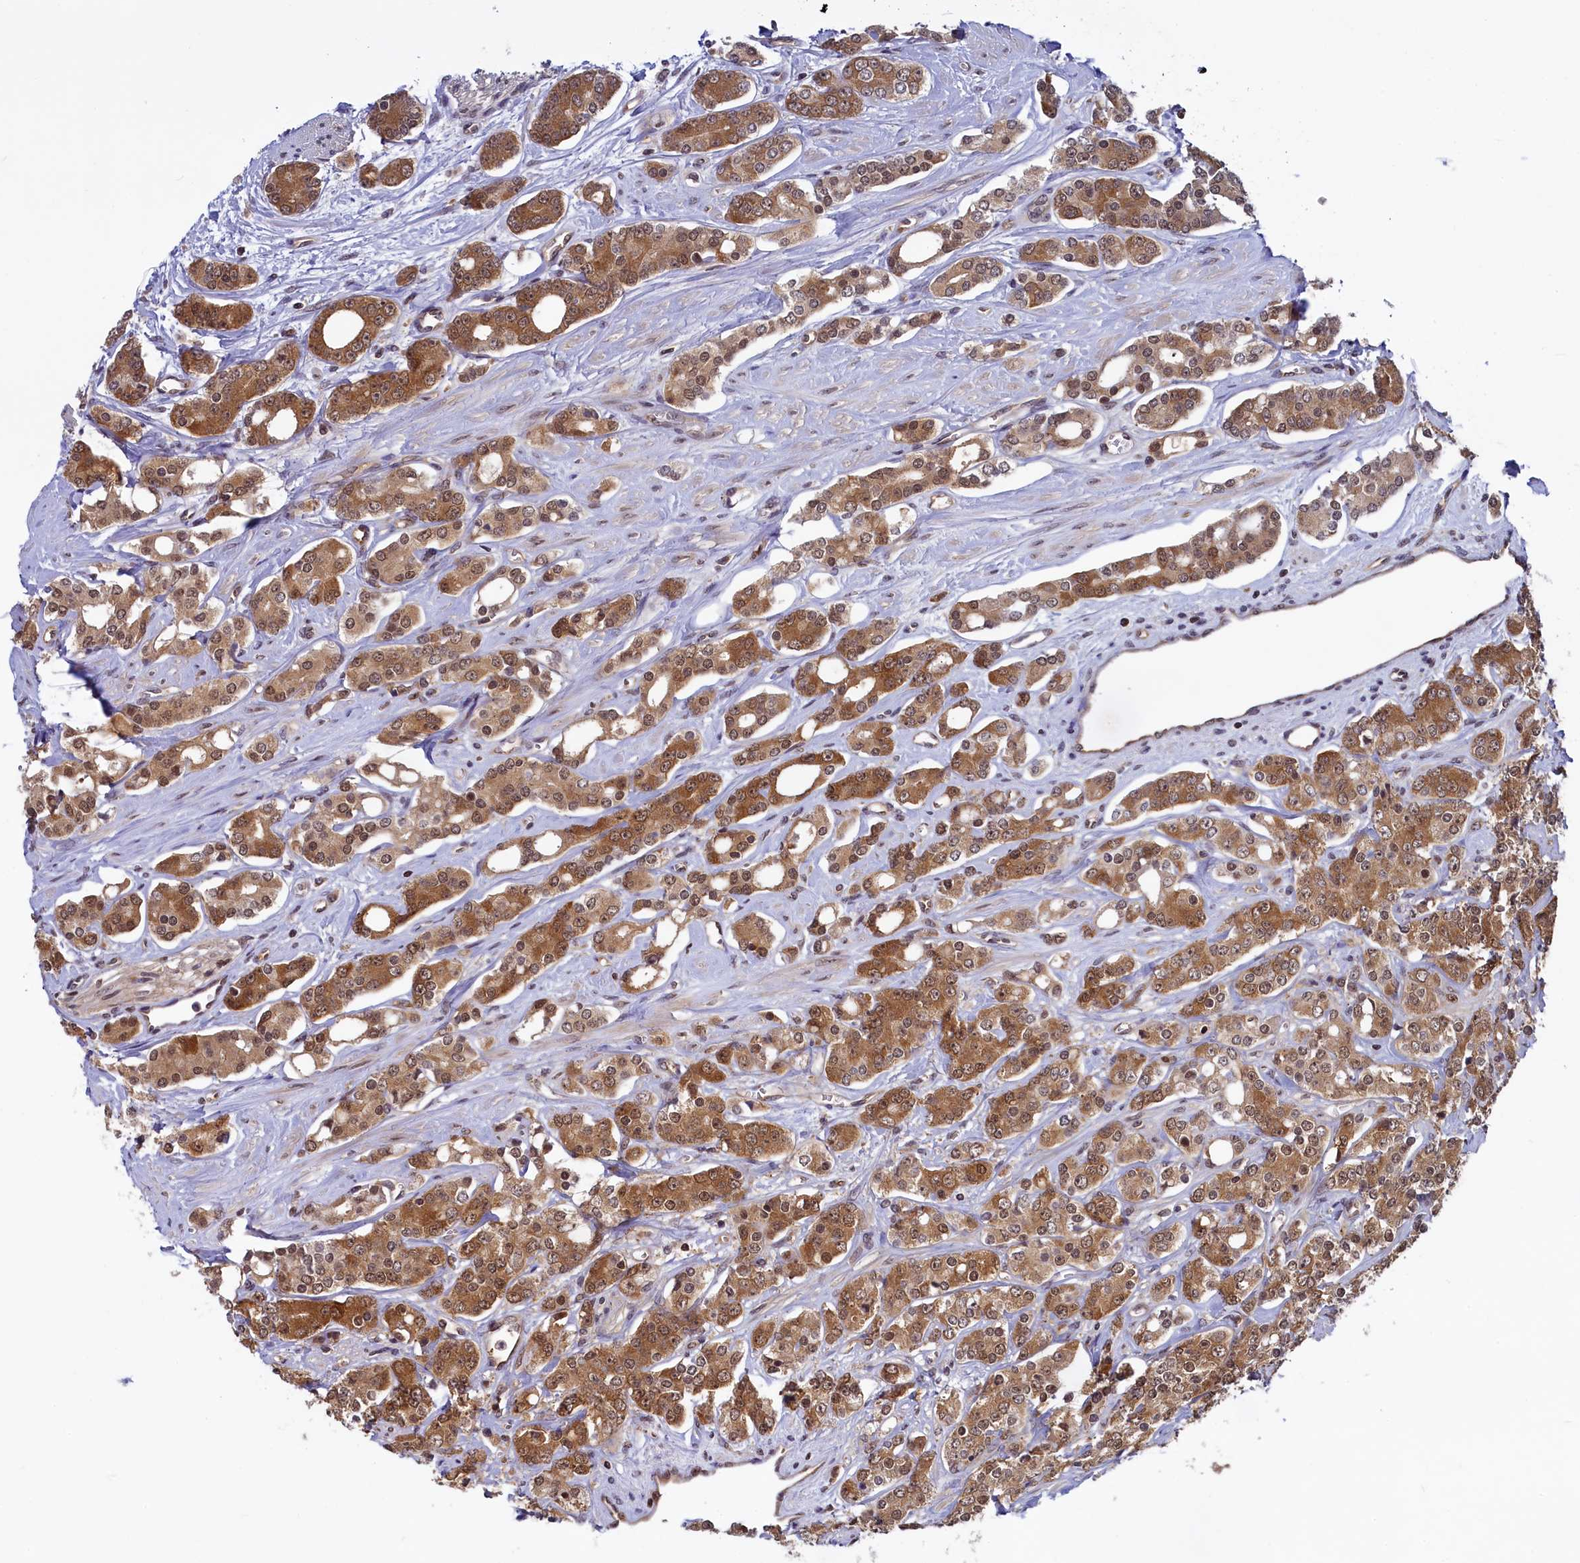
{"staining": {"intensity": "moderate", "quantity": ">75%", "location": "cytoplasmic/membranous,nuclear"}, "tissue": "prostate cancer", "cell_type": "Tumor cells", "image_type": "cancer", "snomed": [{"axis": "morphology", "description": "Adenocarcinoma, High grade"}, {"axis": "topography", "description": "Prostate"}], "caption": "This histopathology image reveals immunohistochemistry (IHC) staining of human prostate cancer (high-grade adenocarcinoma), with medium moderate cytoplasmic/membranous and nuclear positivity in approximately >75% of tumor cells.", "gene": "SLC7A6OS", "patient": {"sex": "male", "age": 62}}